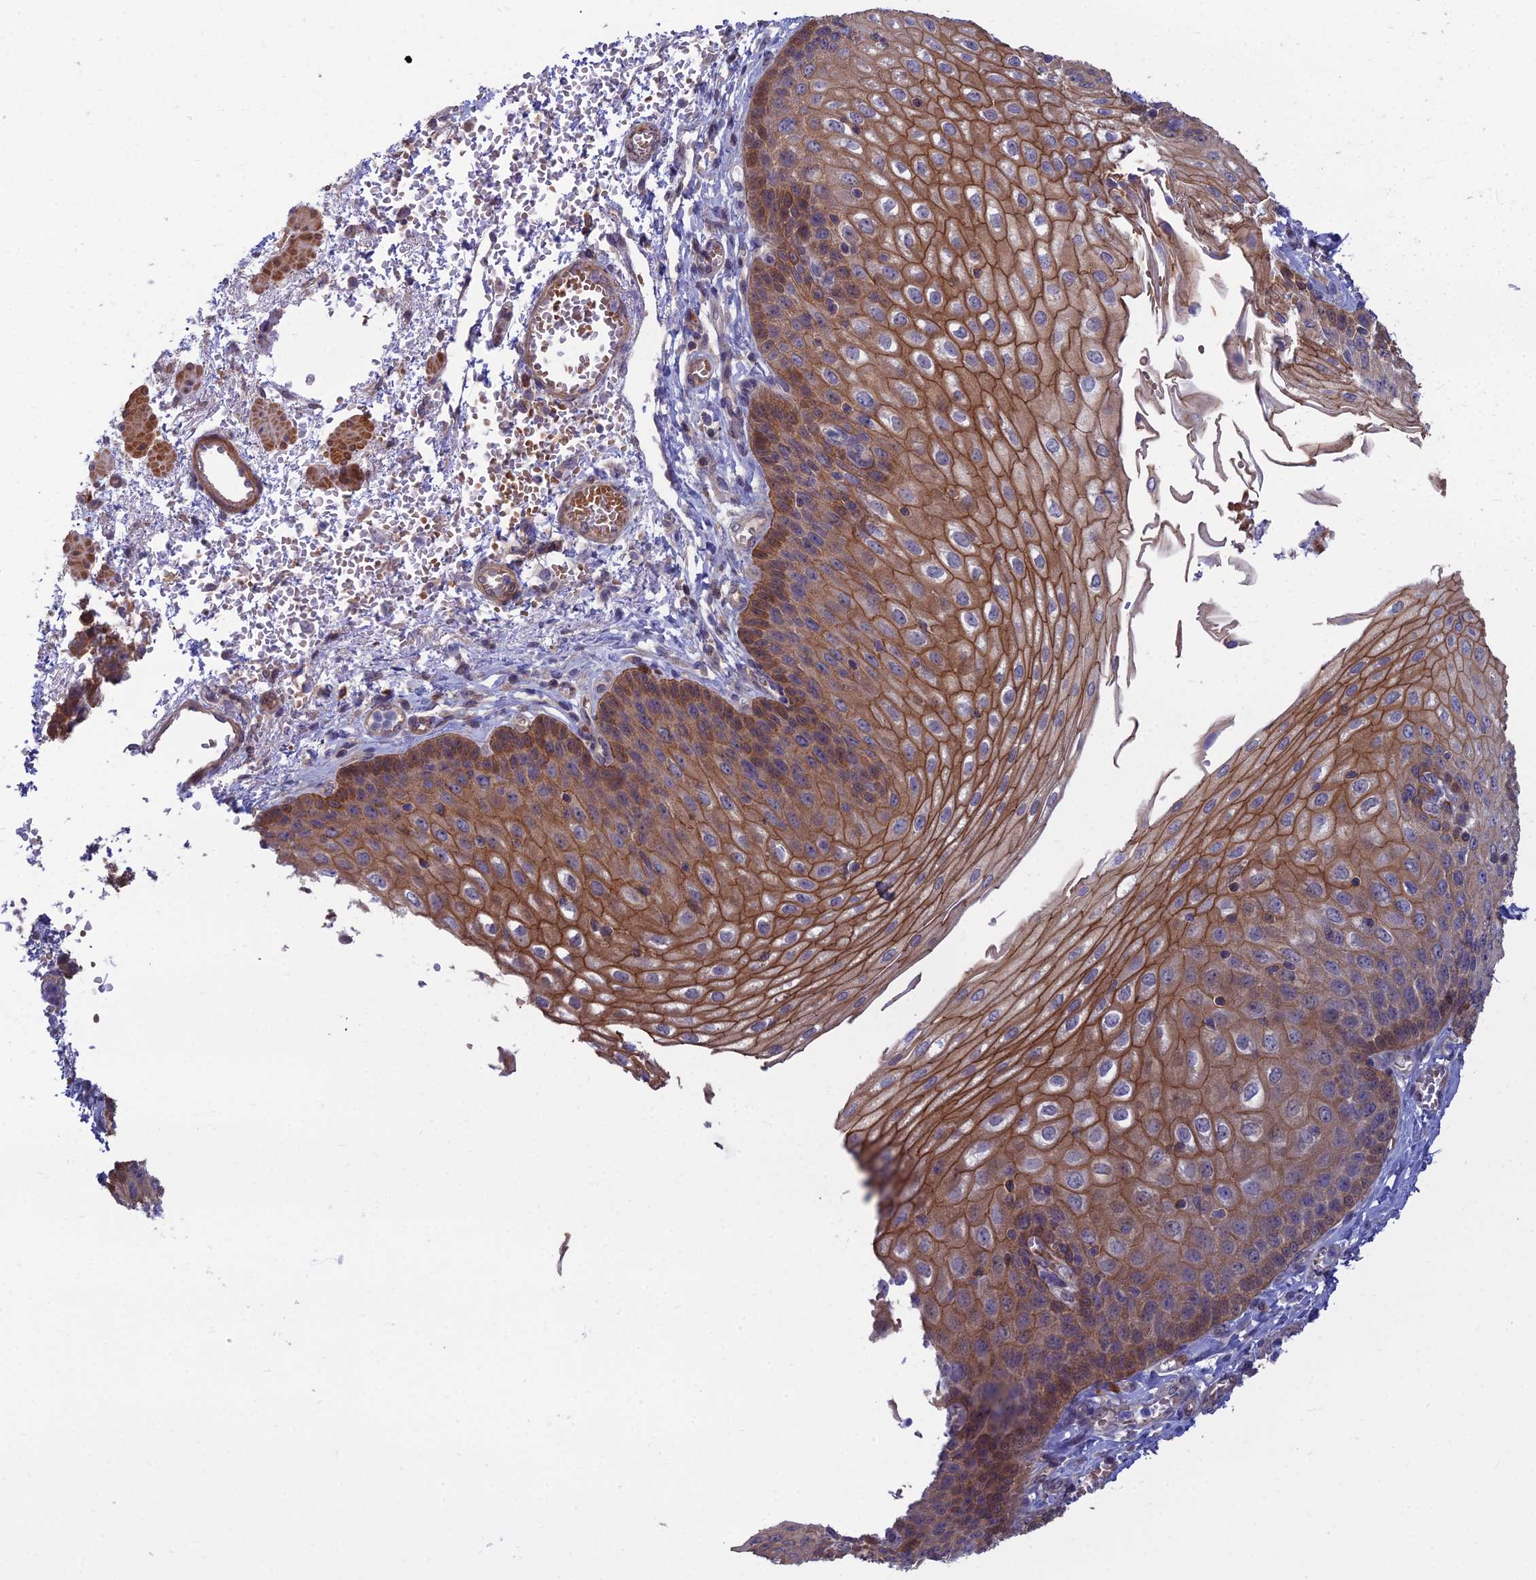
{"staining": {"intensity": "strong", "quantity": ">75%", "location": "cytoplasmic/membranous"}, "tissue": "esophagus", "cell_type": "Squamous epithelial cells", "image_type": "normal", "snomed": [{"axis": "morphology", "description": "Normal tissue, NOS"}, {"axis": "topography", "description": "Esophagus"}], "caption": "An IHC photomicrograph of normal tissue is shown. Protein staining in brown labels strong cytoplasmic/membranous positivity in esophagus within squamous epithelial cells. Using DAB (brown) and hematoxylin (blue) stains, captured at high magnification using brightfield microscopy.", "gene": "OPA3", "patient": {"sex": "male", "age": 81}}